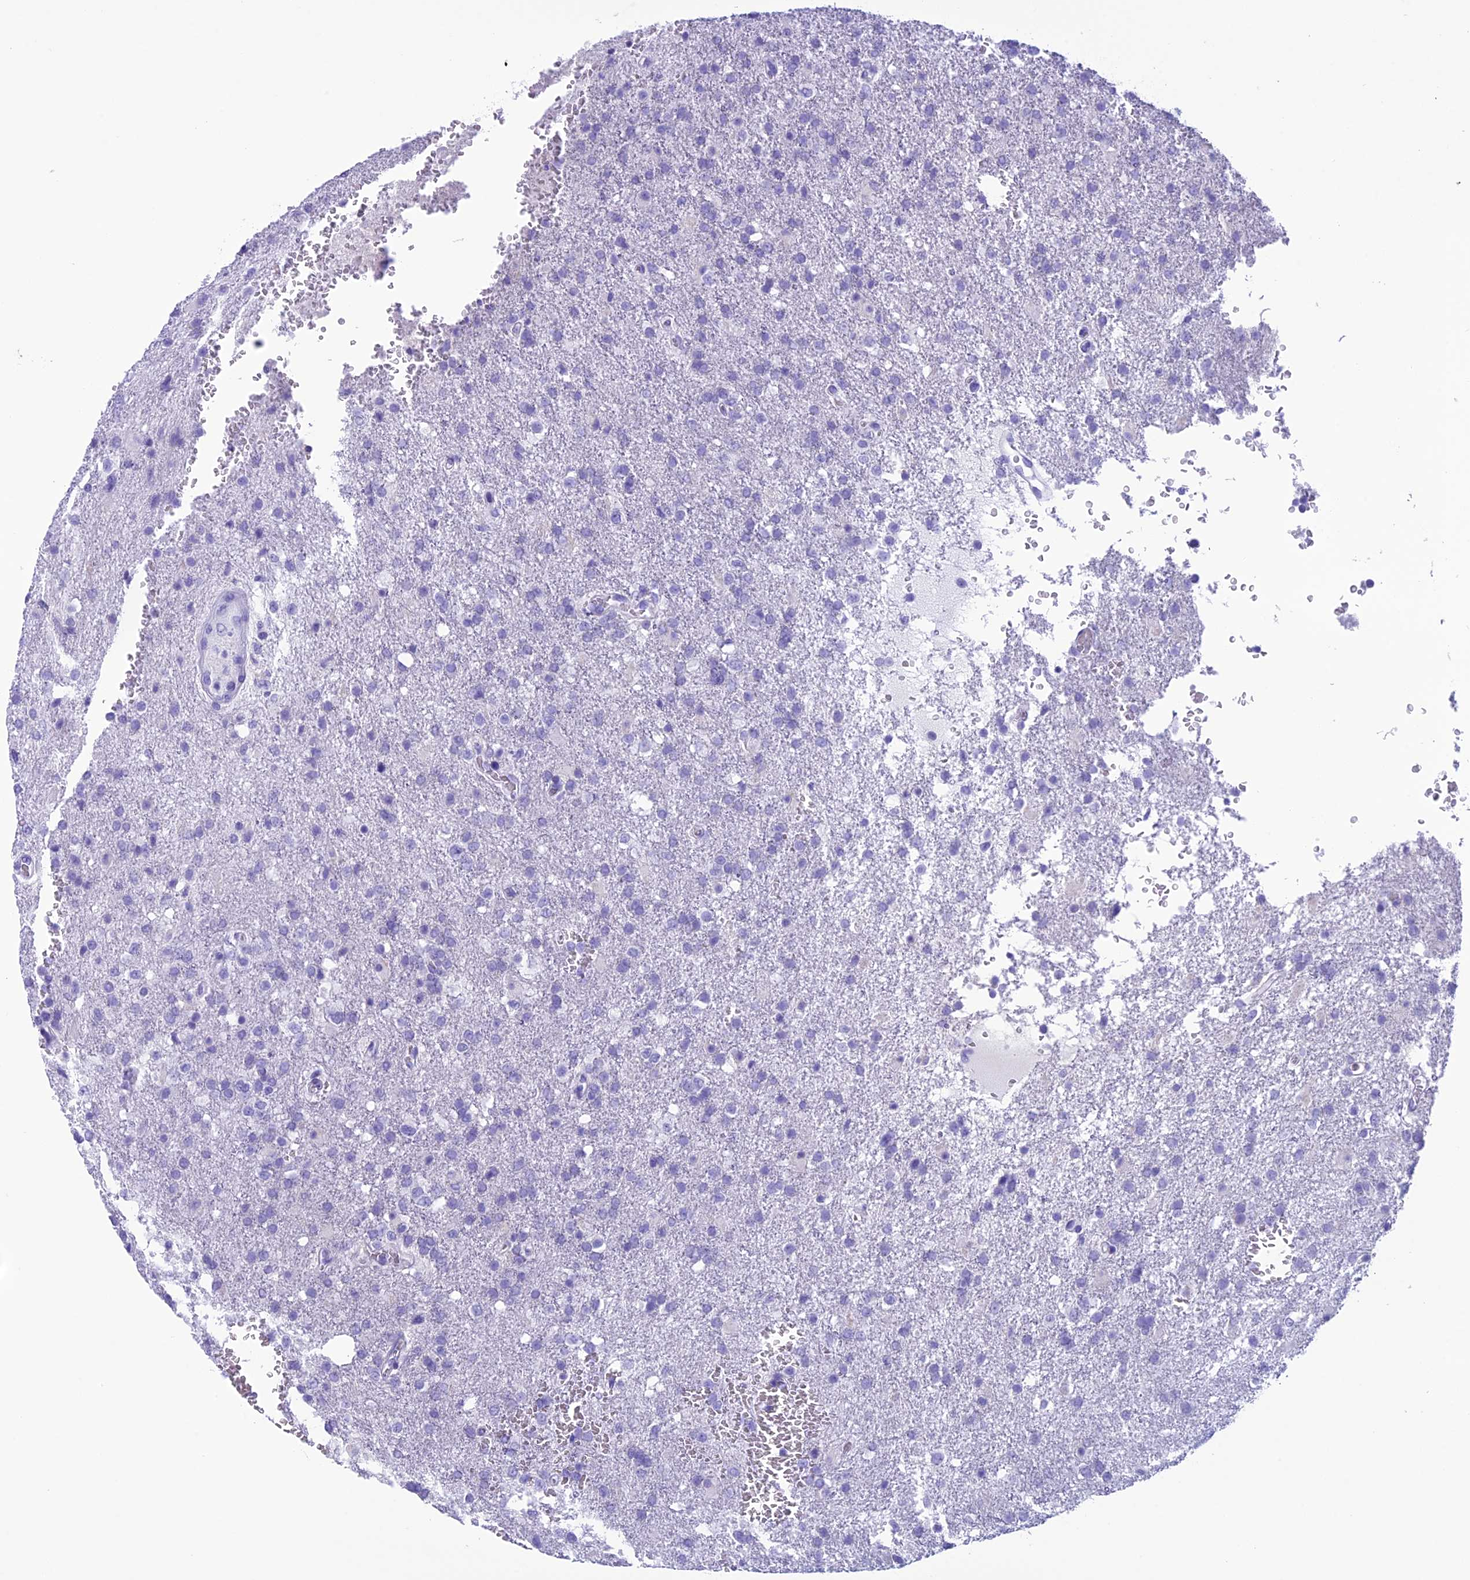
{"staining": {"intensity": "negative", "quantity": "none", "location": "none"}, "tissue": "glioma", "cell_type": "Tumor cells", "image_type": "cancer", "snomed": [{"axis": "morphology", "description": "Glioma, malignant, High grade"}, {"axis": "topography", "description": "Brain"}], "caption": "Immunohistochemistry micrograph of malignant glioma (high-grade) stained for a protein (brown), which demonstrates no positivity in tumor cells.", "gene": "TRAM1L1", "patient": {"sex": "female", "age": 74}}